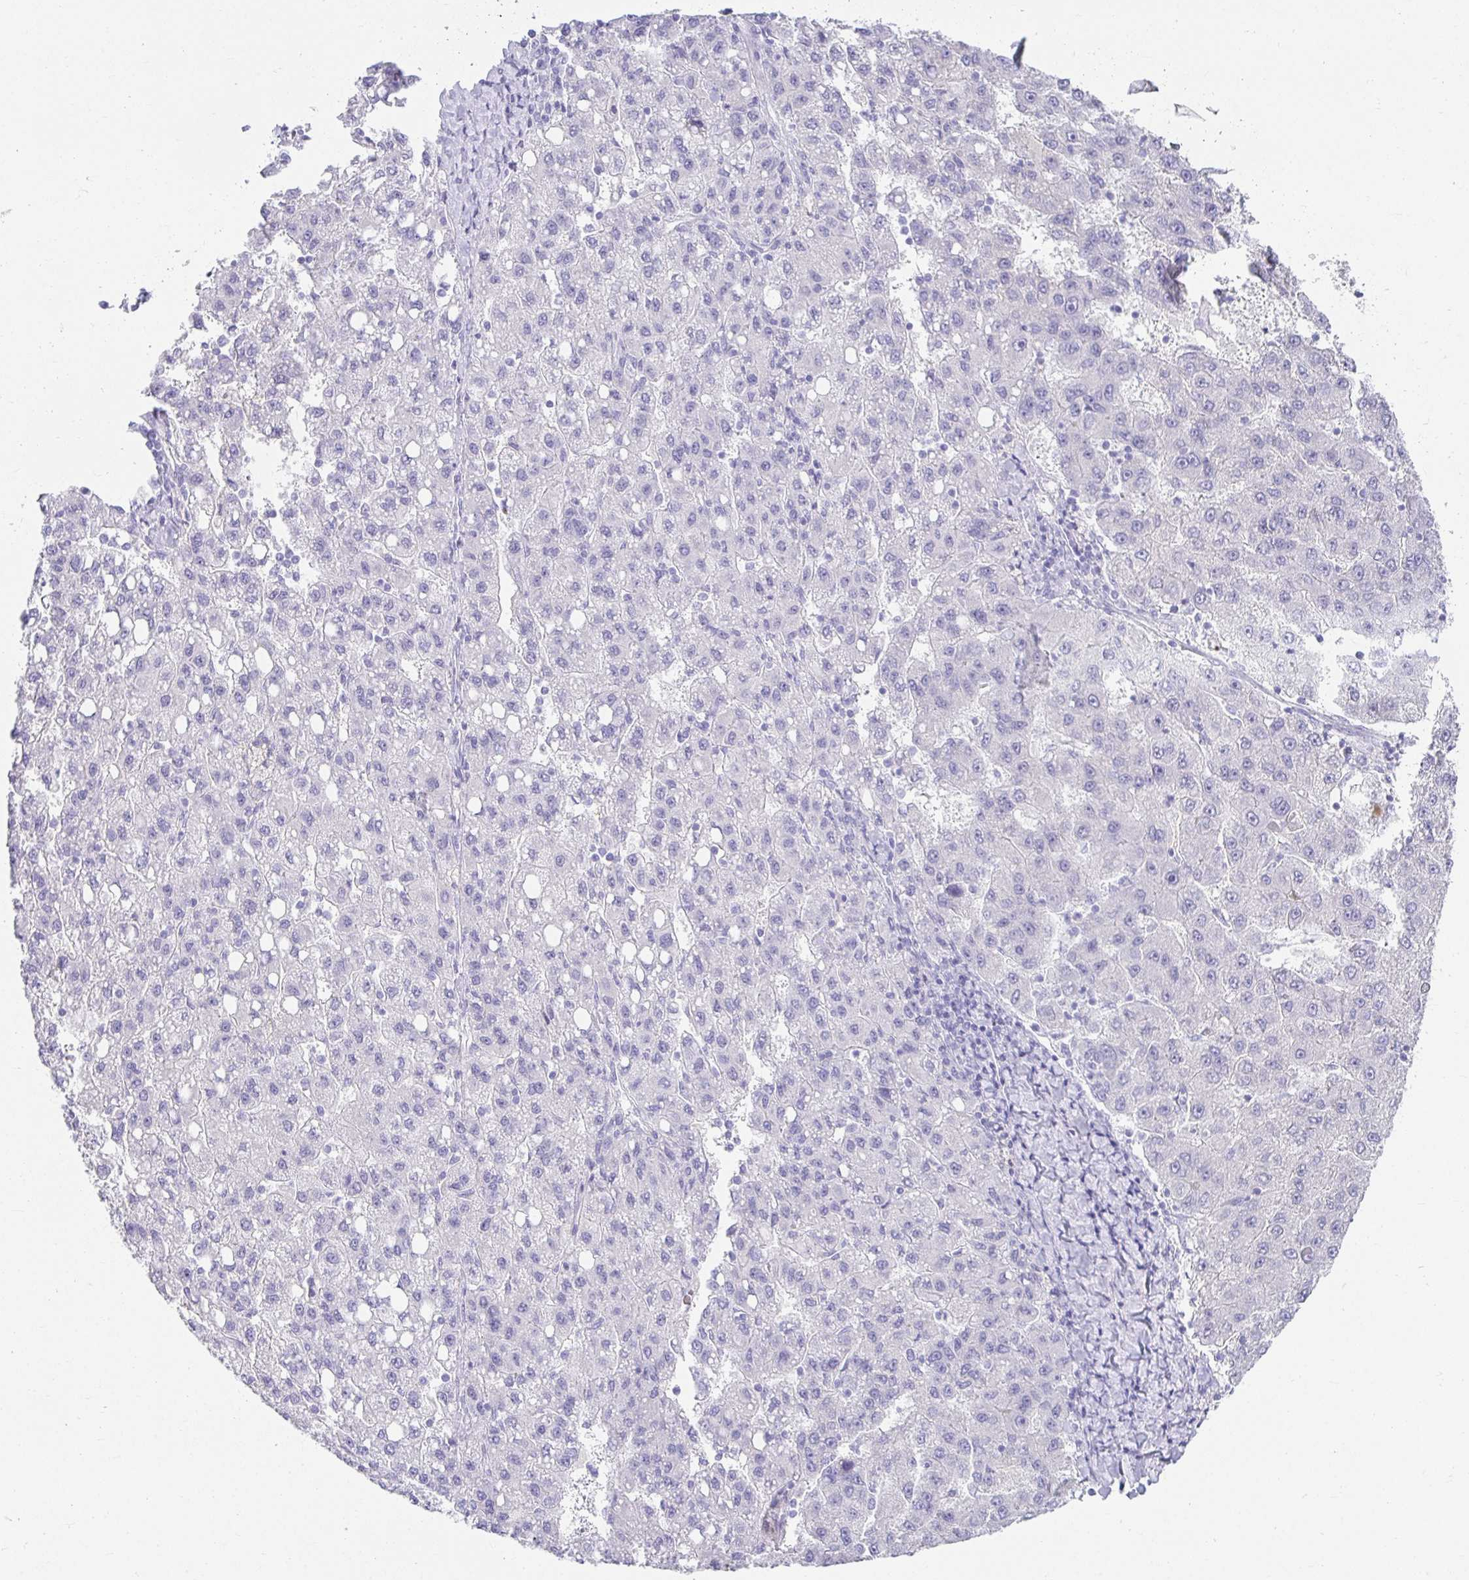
{"staining": {"intensity": "negative", "quantity": "none", "location": "none"}, "tissue": "liver cancer", "cell_type": "Tumor cells", "image_type": "cancer", "snomed": [{"axis": "morphology", "description": "Carcinoma, Hepatocellular, NOS"}, {"axis": "topography", "description": "Liver"}], "caption": "Liver cancer stained for a protein using immunohistochemistry displays no staining tumor cells.", "gene": "CHAT", "patient": {"sex": "female", "age": 82}}